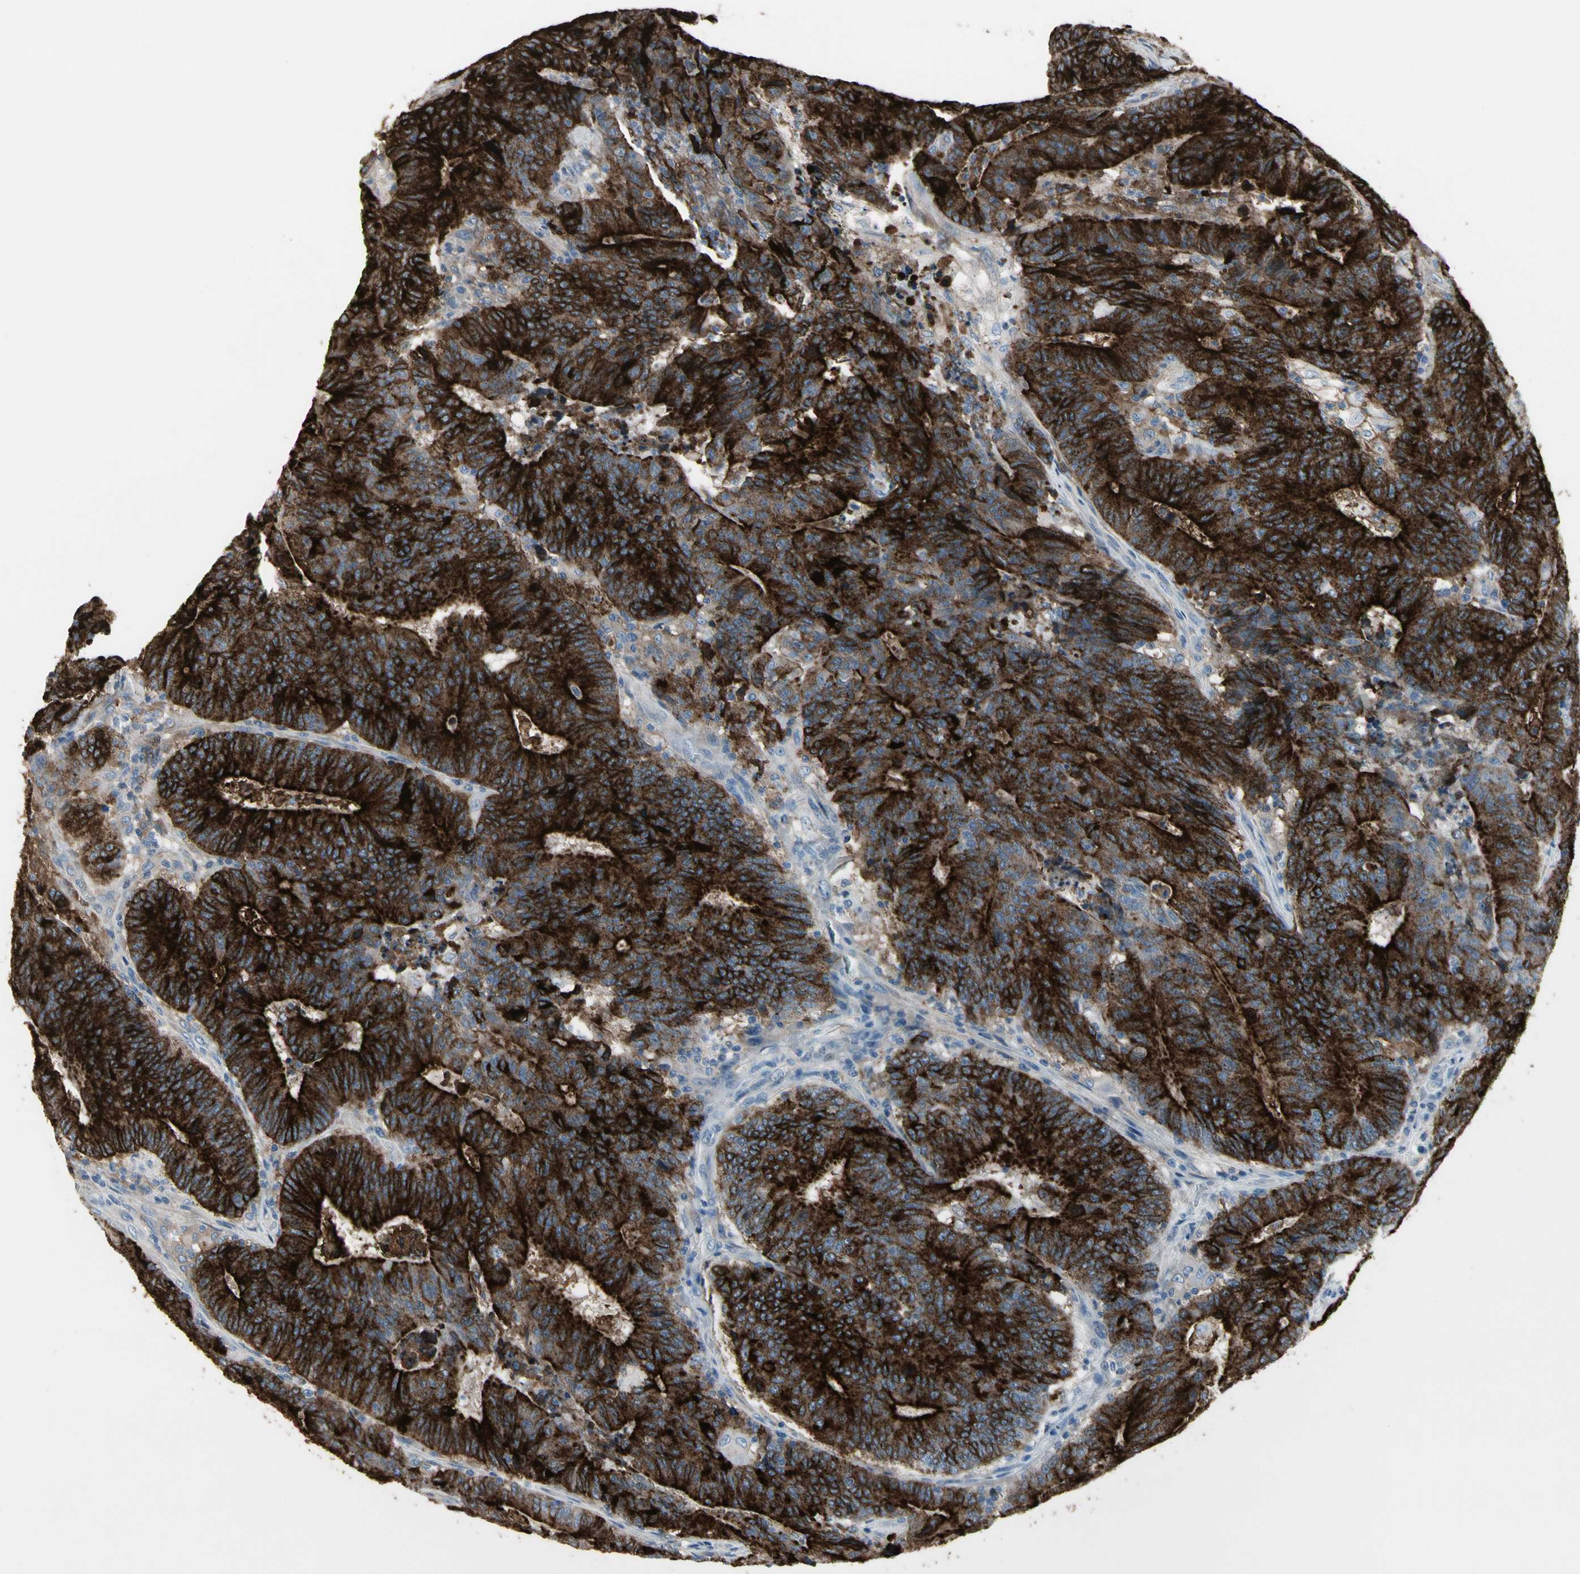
{"staining": {"intensity": "strong", "quantity": ">75%", "location": "cytoplasmic/membranous"}, "tissue": "colorectal cancer", "cell_type": "Tumor cells", "image_type": "cancer", "snomed": [{"axis": "morphology", "description": "Normal tissue, NOS"}, {"axis": "morphology", "description": "Adenocarcinoma, NOS"}, {"axis": "topography", "description": "Colon"}], "caption": "Immunohistochemistry (DAB (3,3'-diaminobenzidine)) staining of colorectal cancer exhibits strong cytoplasmic/membranous protein expression in about >75% of tumor cells. The staining is performed using DAB brown chromogen to label protein expression. The nuclei are counter-stained blue using hematoxylin.", "gene": "PIGR", "patient": {"sex": "female", "age": 75}}